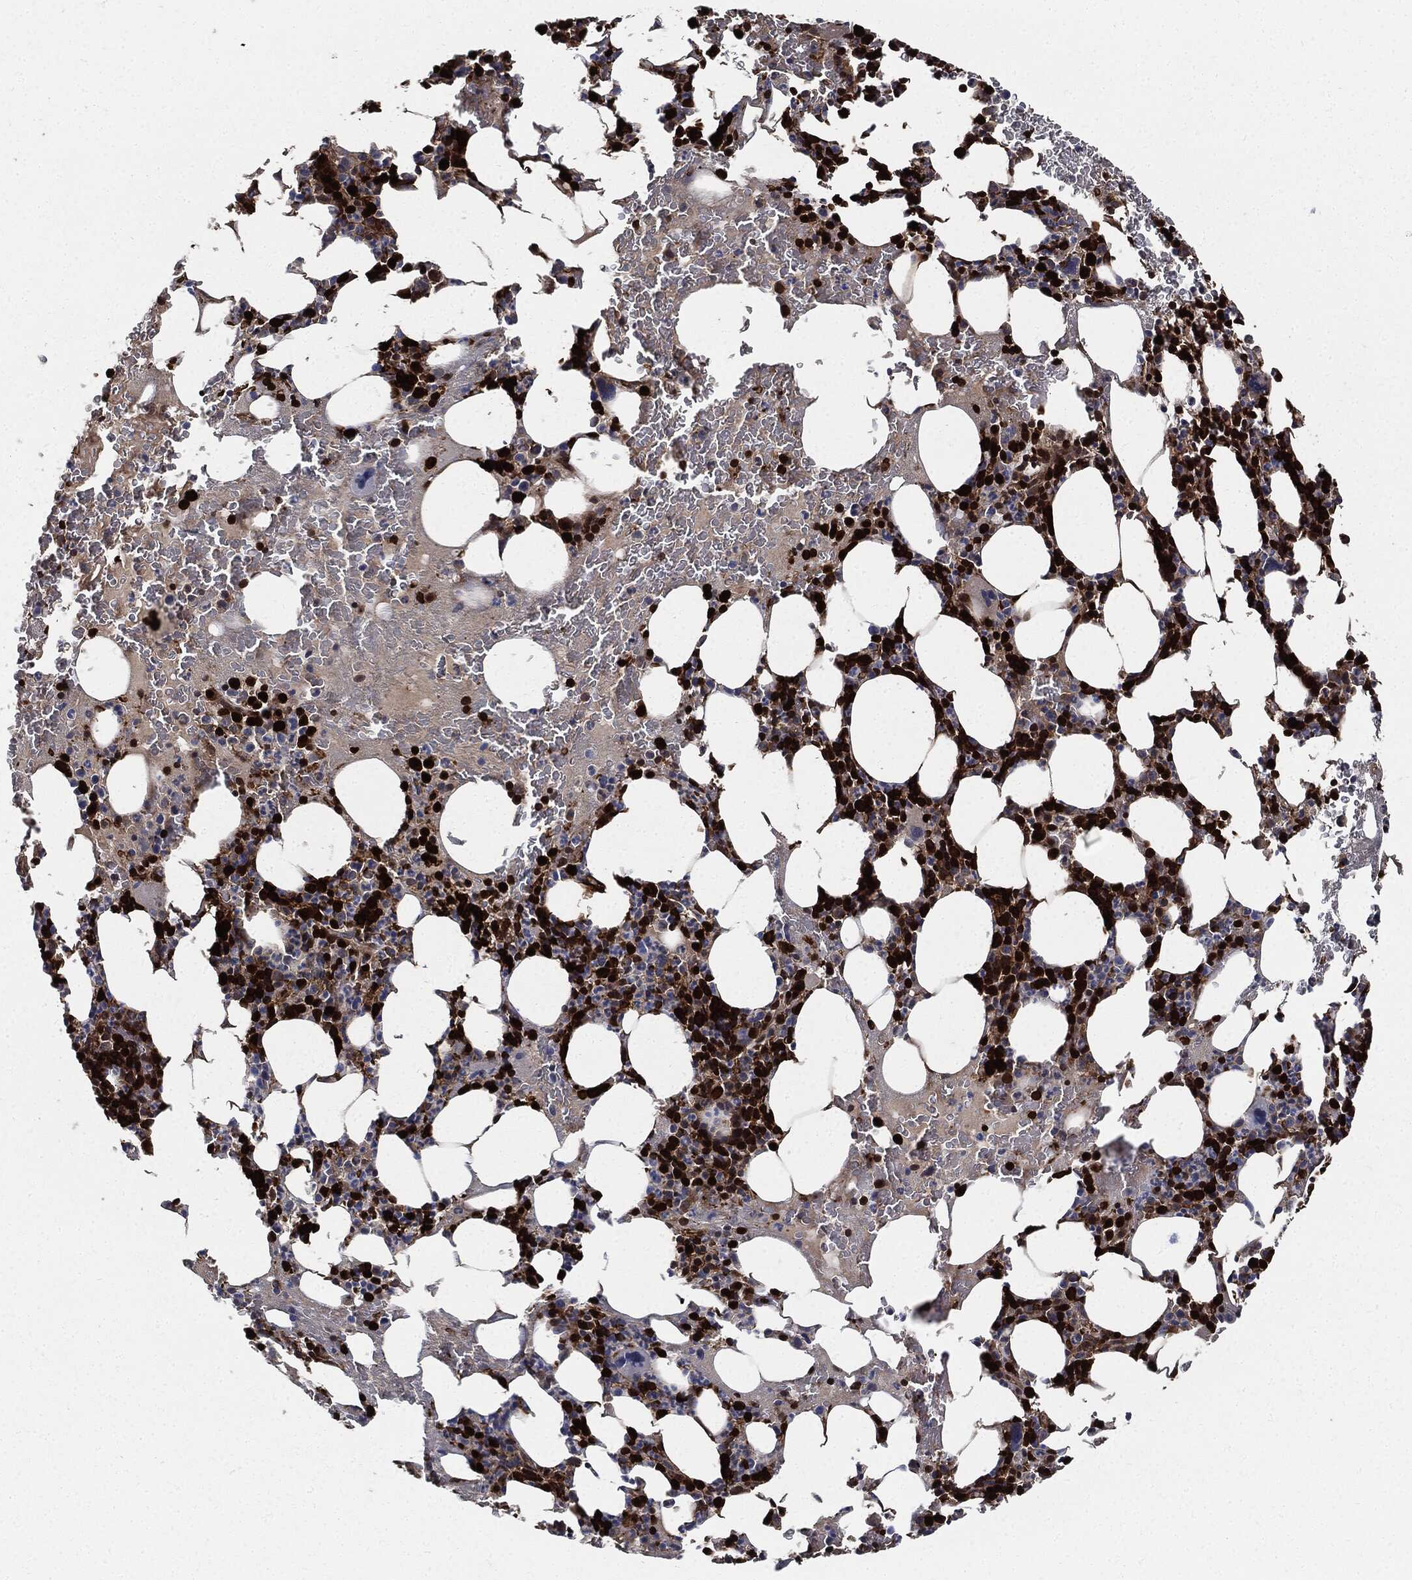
{"staining": {"intensity": "strong", "quantity": "<25%", "location": "cytoplasmic/membranous"}, "tissue": "bone marrow", "cell_type": "Hematopoietic cells", "image_type": "normal", "snomed": [{"axis": "morphology", "description": "Normal tissue, NOS"}, {"axis": "topography", "description": "Bone marrow"}], "caption": "A brown stain highlights strong cytoplasmic/membranous expression of a protein in hematopoietic cells of unremarkable bone marrow. The staining was performed using DAB, with brown indicating positive protein expression. Nuclei are stained blue with hematoxylin.", "gene": "PRDX2", "patient": {"sex": "male", "age": 83}}